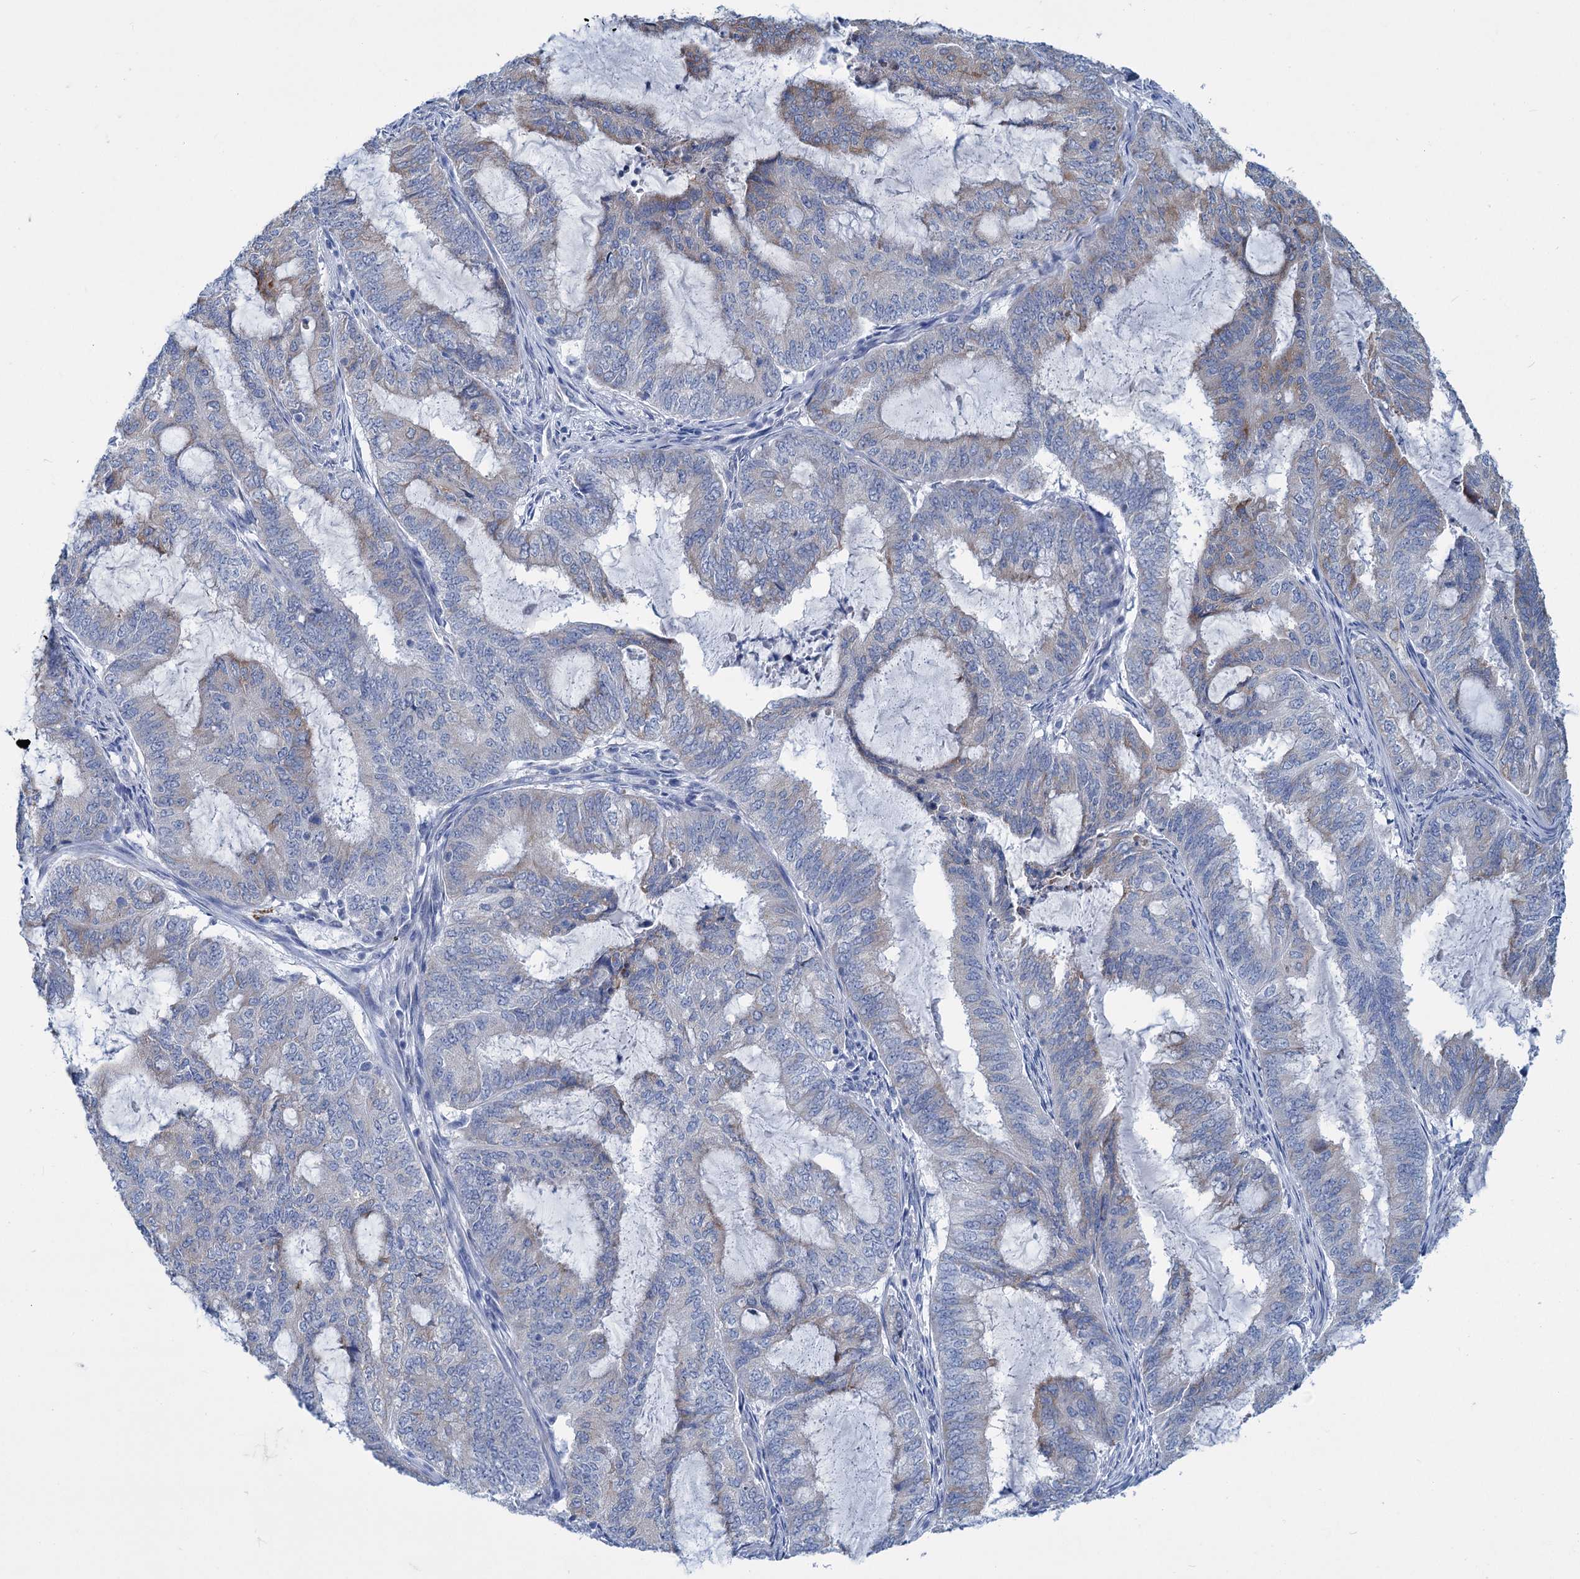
{"staining": {"intensity": "weak", "quantity": "<25%", "location": "cytoplasmic/membranous"}, "tissue": "endometrial cancer", "cell_type": "Tumor cells", "image_type": "cancer", "snomed": [{"axis": "morphology", "description": "Adenocarcinoma, NOS"}, {"axis": "topography", "description": "Endometrium"}], "caption": "Immunohistochemistry photomicrograph of adenocarcinoma (endometrial) stained for a protein (brown), which displays no expression in tumor cells.", "gene": "NEU3", "patient": {"sex": "female", "age": 51}}